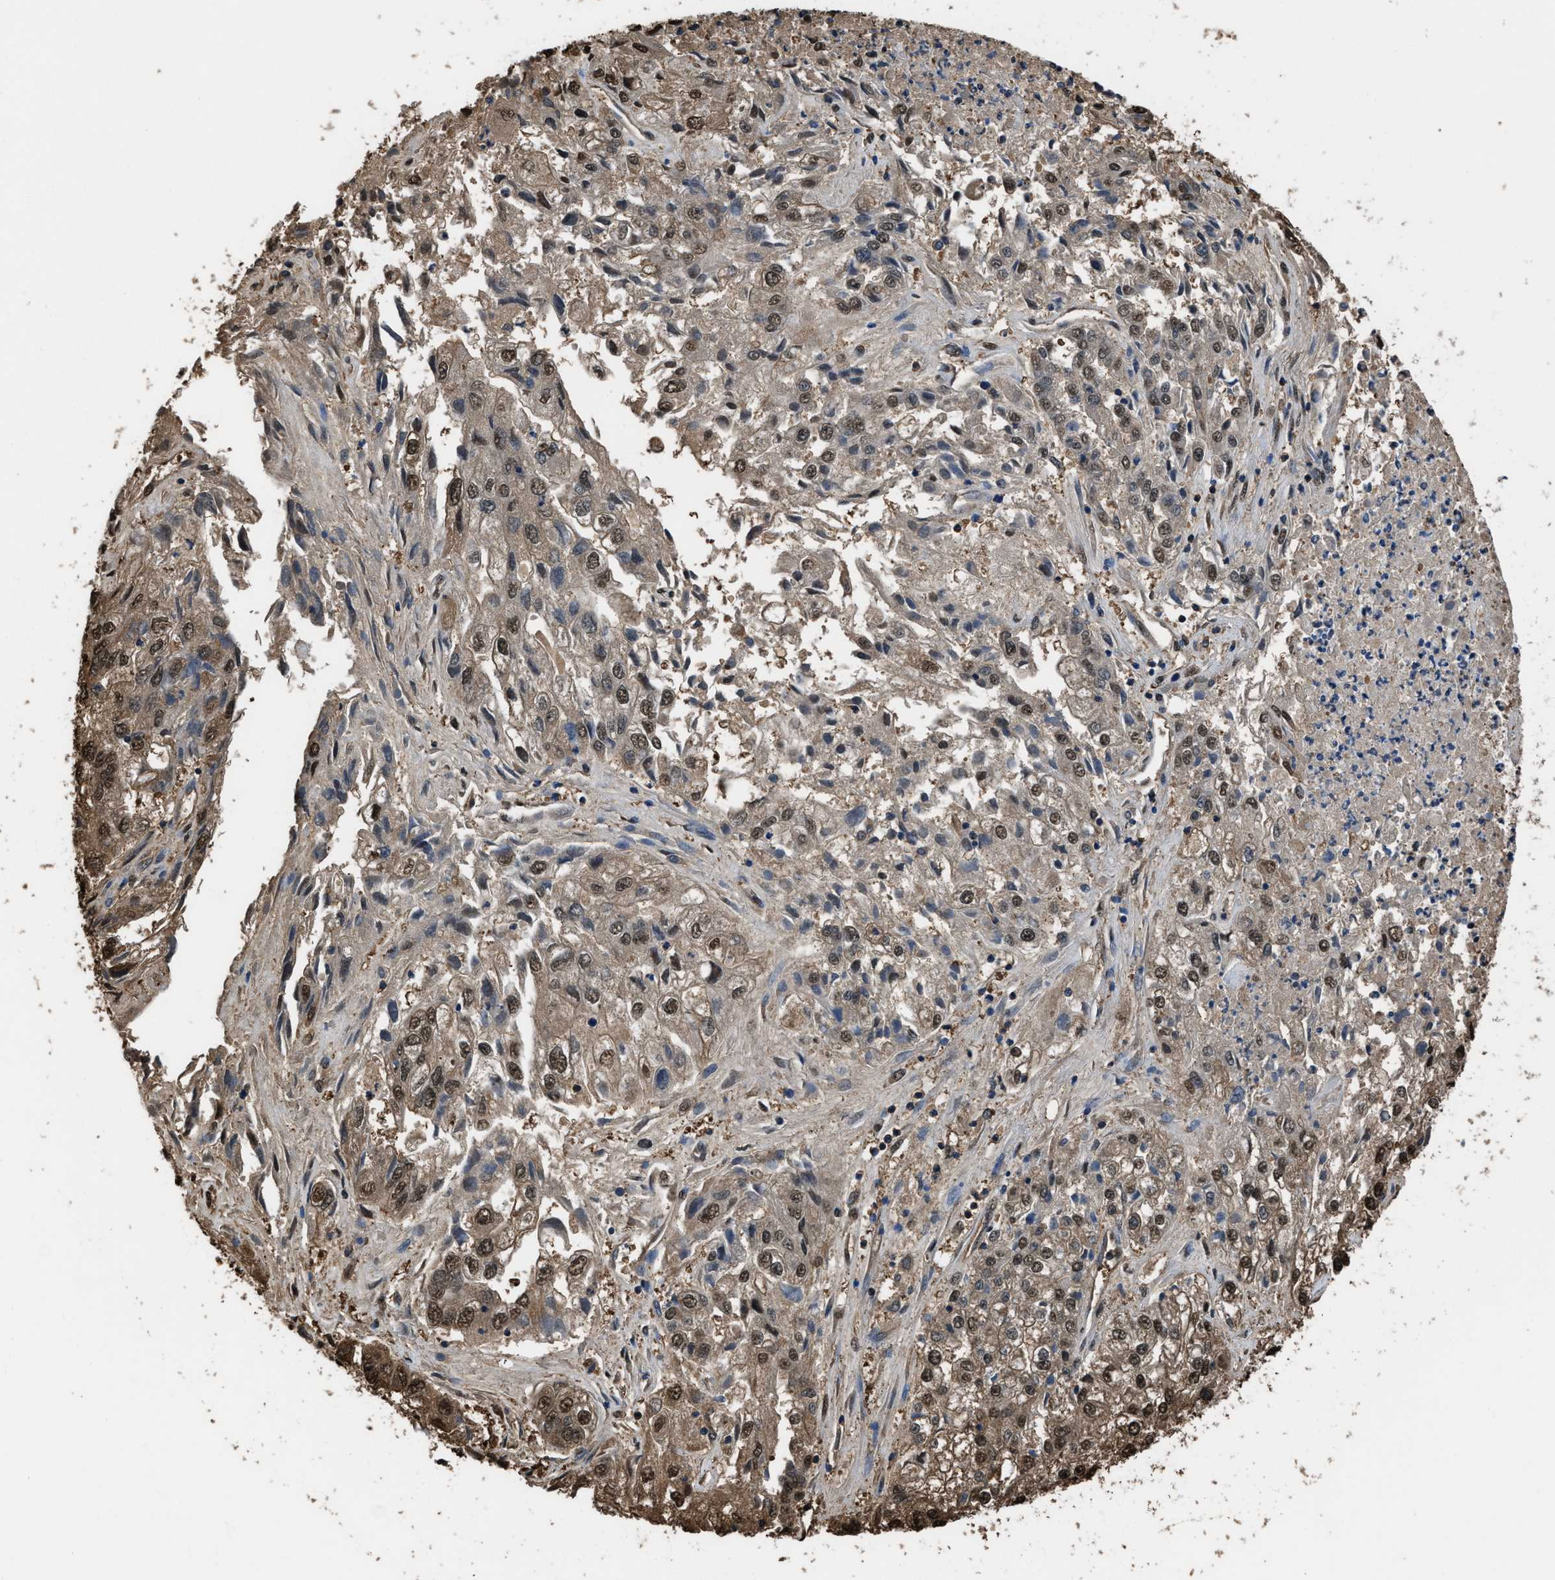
{"staining": {"intensity": "moderate", "quantity": ">75%", "location": "cytoplasmic/membranous,nuclear"}, "tissue": "endometrial cancer", "cell_type": "Tumor cells", "image_type": "cancer", "snomed": [{"axis": "morphology", "description": "Adenocarcinoma, NOS"}, {"axis": "topography", "description": "Endometrium"}], "caption": "High-magnification brightfield microscopy of endometrial cancer stained with DAB (brown) and counterstained with hematoxylin (blue). tumor cells exhibit moderate cytoplasmic/membranous and nuclear positivity is seen in approximately>75% of cells.", "gene": "FNTA", "patient": {"sex": "female", "age": 49}}